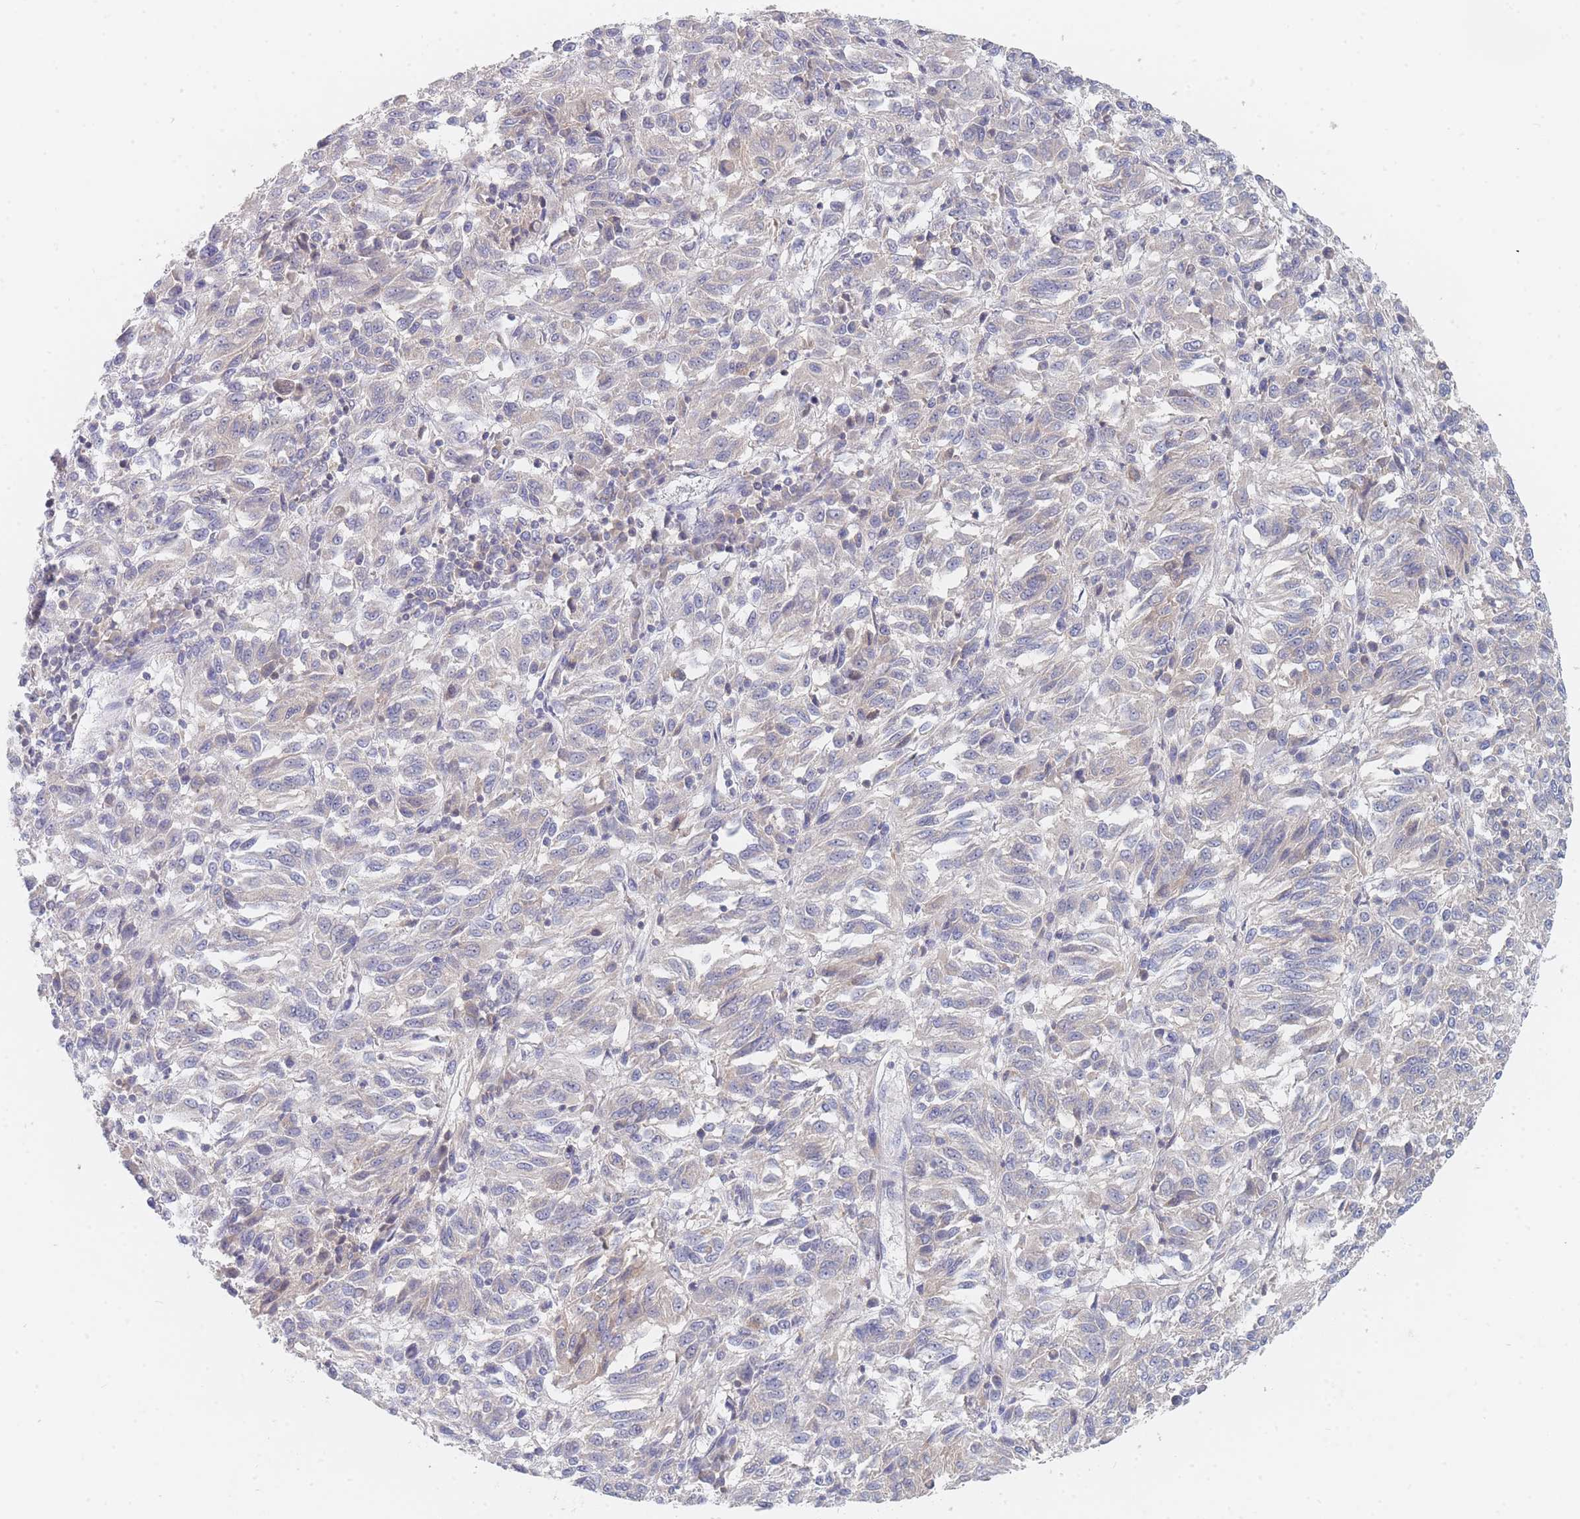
{"staining": {"intensity": "negative", "quantity": "none", "location": "none"}, "tissue": "melanoma", "cell_type": "Tumor cells", "image_type": "cancer", "snomed": [{"axis": "morphology", "description": "Malignant melanoma, Metastatic site"}, {"axis": "topography", "description": "Lung"}], "caption": "Immunohistochemical staining of human malignant melanoma (metastatic site) displays no significant positivity in tumor cells.", "gene": "PPP6C", "patient": {"sex": "male", "age": 64}}